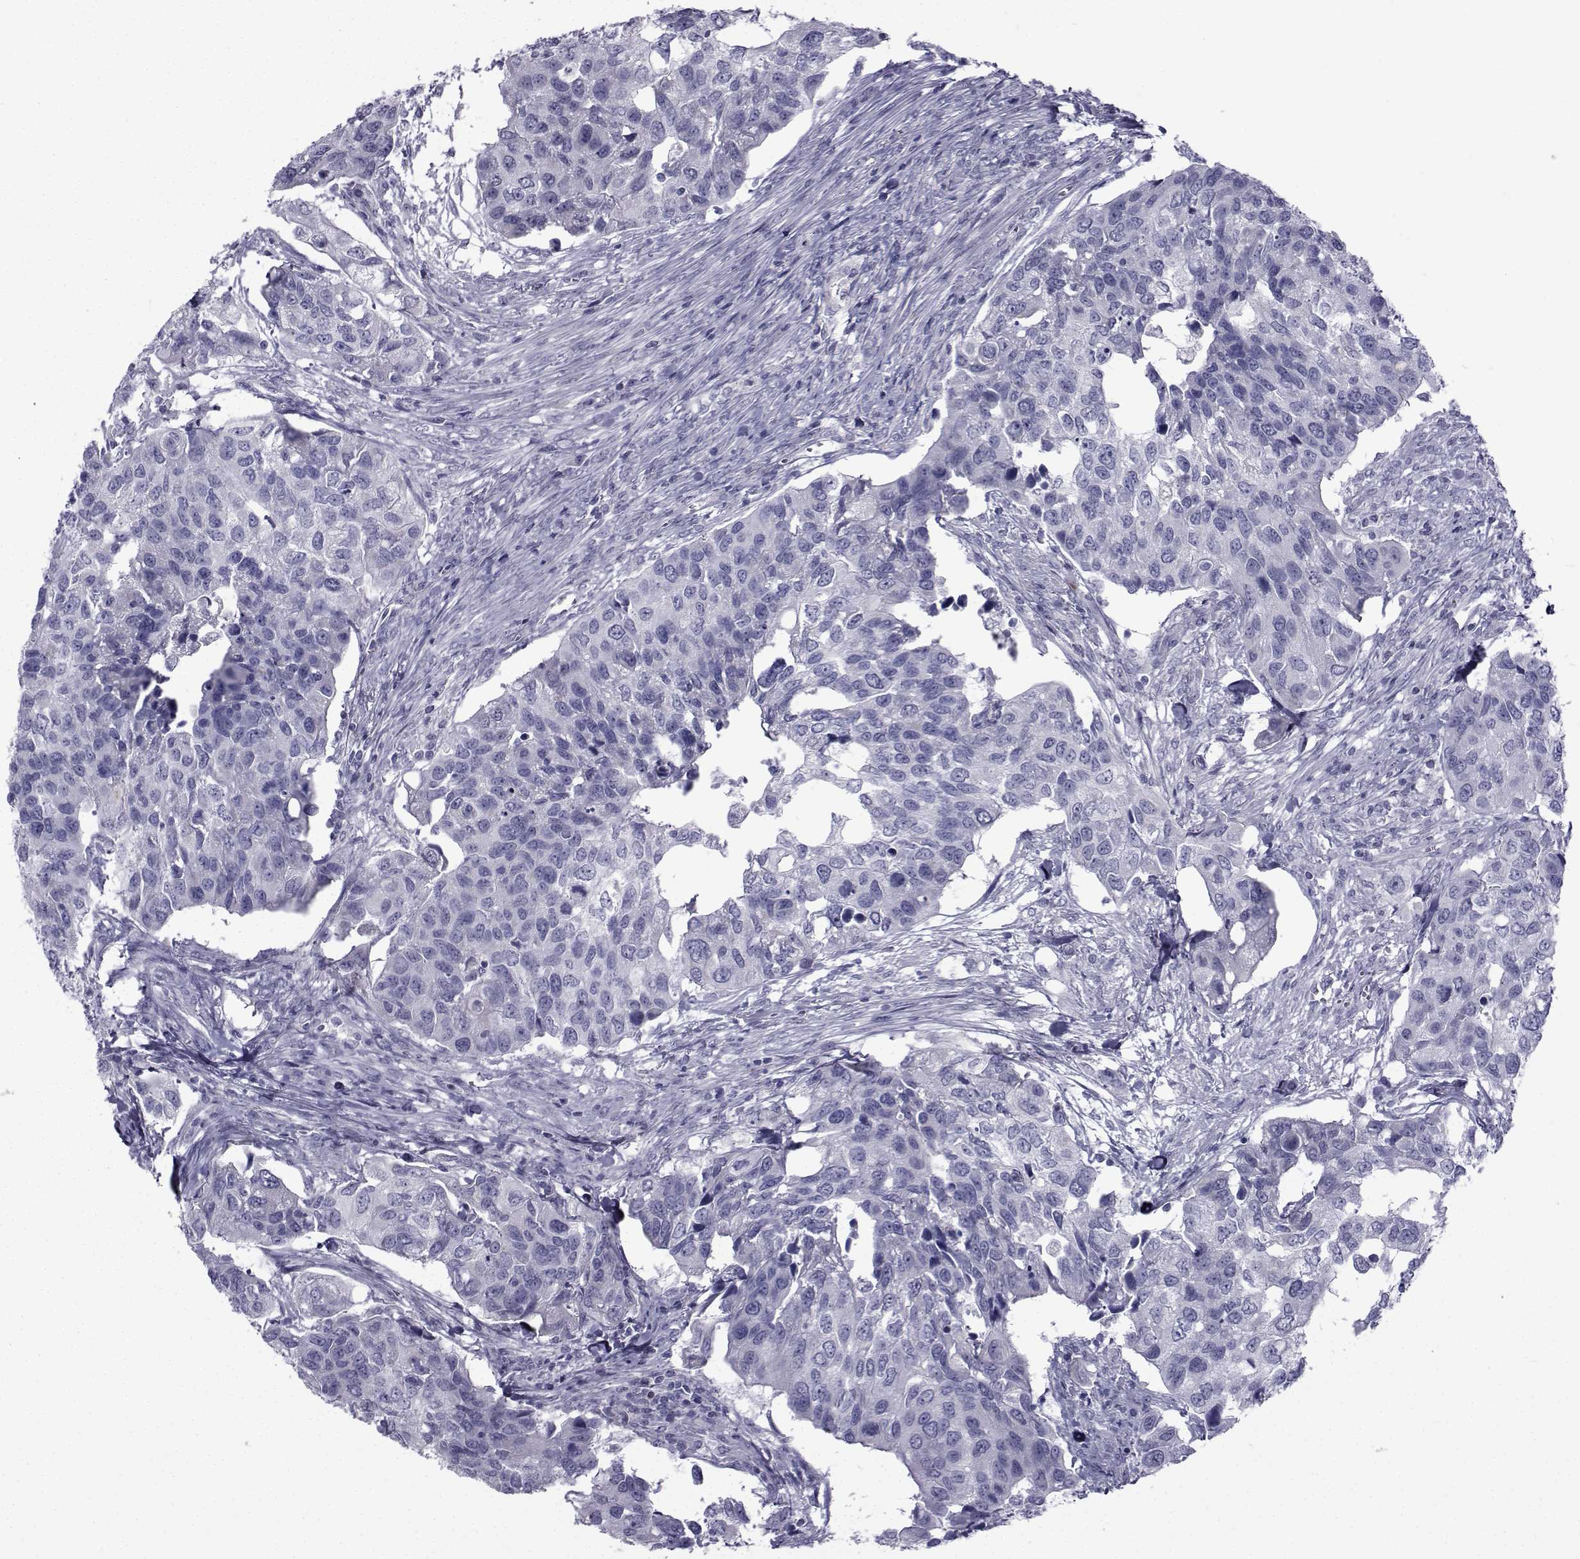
{"staining": {"intensity": "negative", "quantity": "none", "location": "none"}, "tissue": "urothelial cancer", "cell_type": "Tumor cells", "image_type": "cancer", "snomed": [{"axis": "morphology", "description": "Urothelial carcinoma, High grade"}, {"axis": "topography", "description": "Urinary bladder"}], "caption": "Human urothelial cancer stained for a protein using immunohistochemistry demonstrates no positivity in tumor cells.", "gene": "FDXR", "patient": {"sex": "male", "age": 60}}